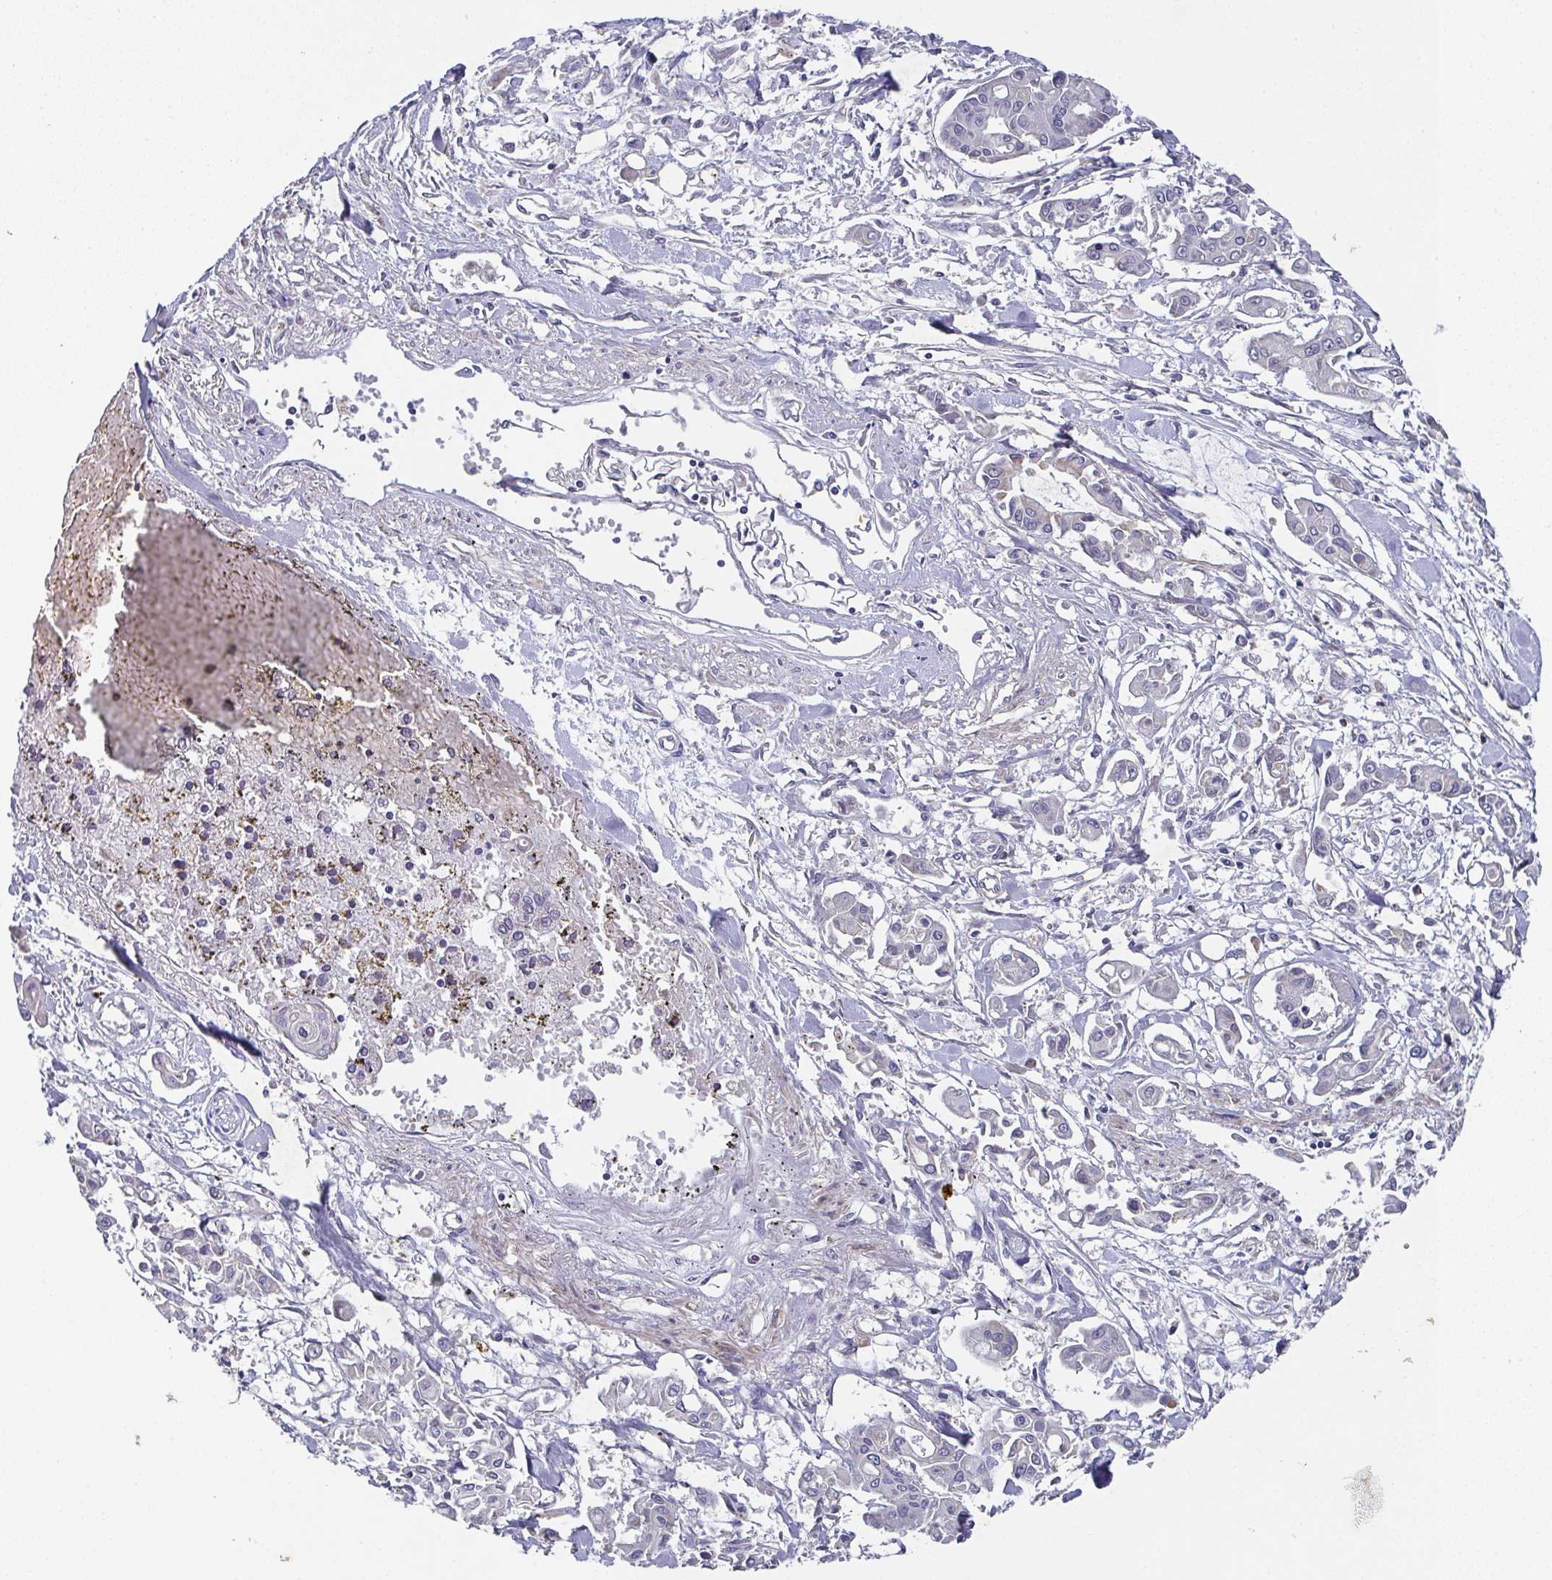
{"staining": {"intensity": "negative", "quantity": "none", "location": "none"}, "tissue": "pancreatic cancer", "cell_type": "Tumor cells", "image_type": "cancer", "snomed": [{"axis": "morphology", "description": "Adenocarcinoma, NOS"}, {"axis": "topography", "description": "Pancreas"}], "caption": "Micrograph shows no significant protein expression in tumor cells of pancreatic adenocarcinoma.", "gene": "MT-ND3", "patient": {"sex": "male", "age": 61}}